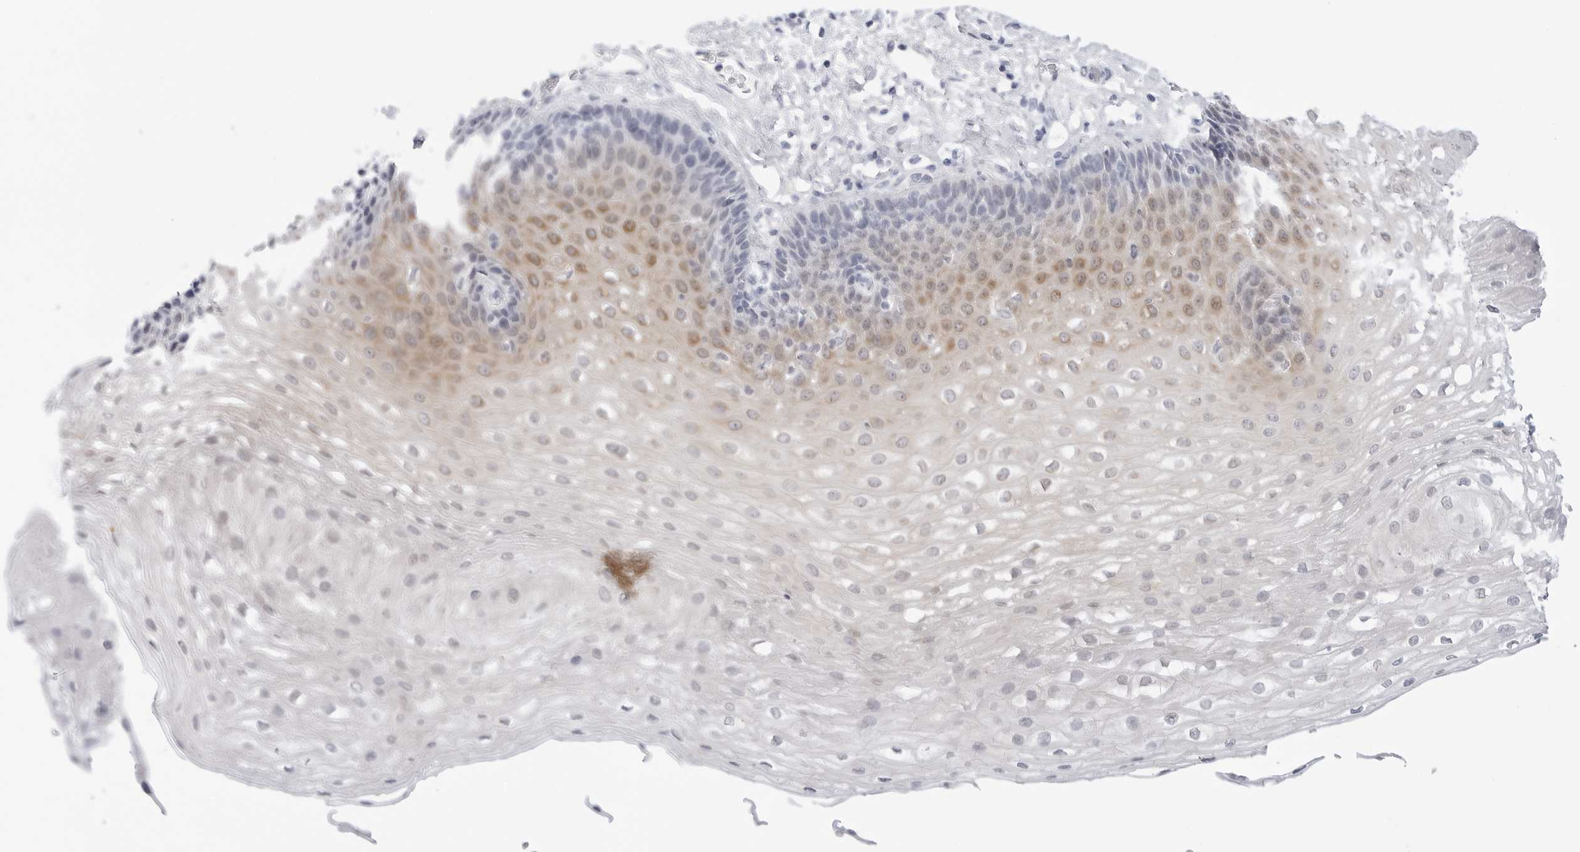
{"staining": {"intensity": "moderate", "quantity": "<25%", "location": "cytoplasmic/membranous"}, "tissue": "esophagus", "cell_type": "Squamous epithelial cells", "image_type": "normal", "snomed": [{"axis": "morphology", "description": "Normal tissue, NOS"}, {"axis": "topography", "description": "Esophagus"}], "caption": "Esophagus stained for a protein demonstrates moderate cytoplasmic/membranous positivity in squamous epithelial cells.", "gene": "SLC19A1", "patient": {"sex": "female", "age": 66}}